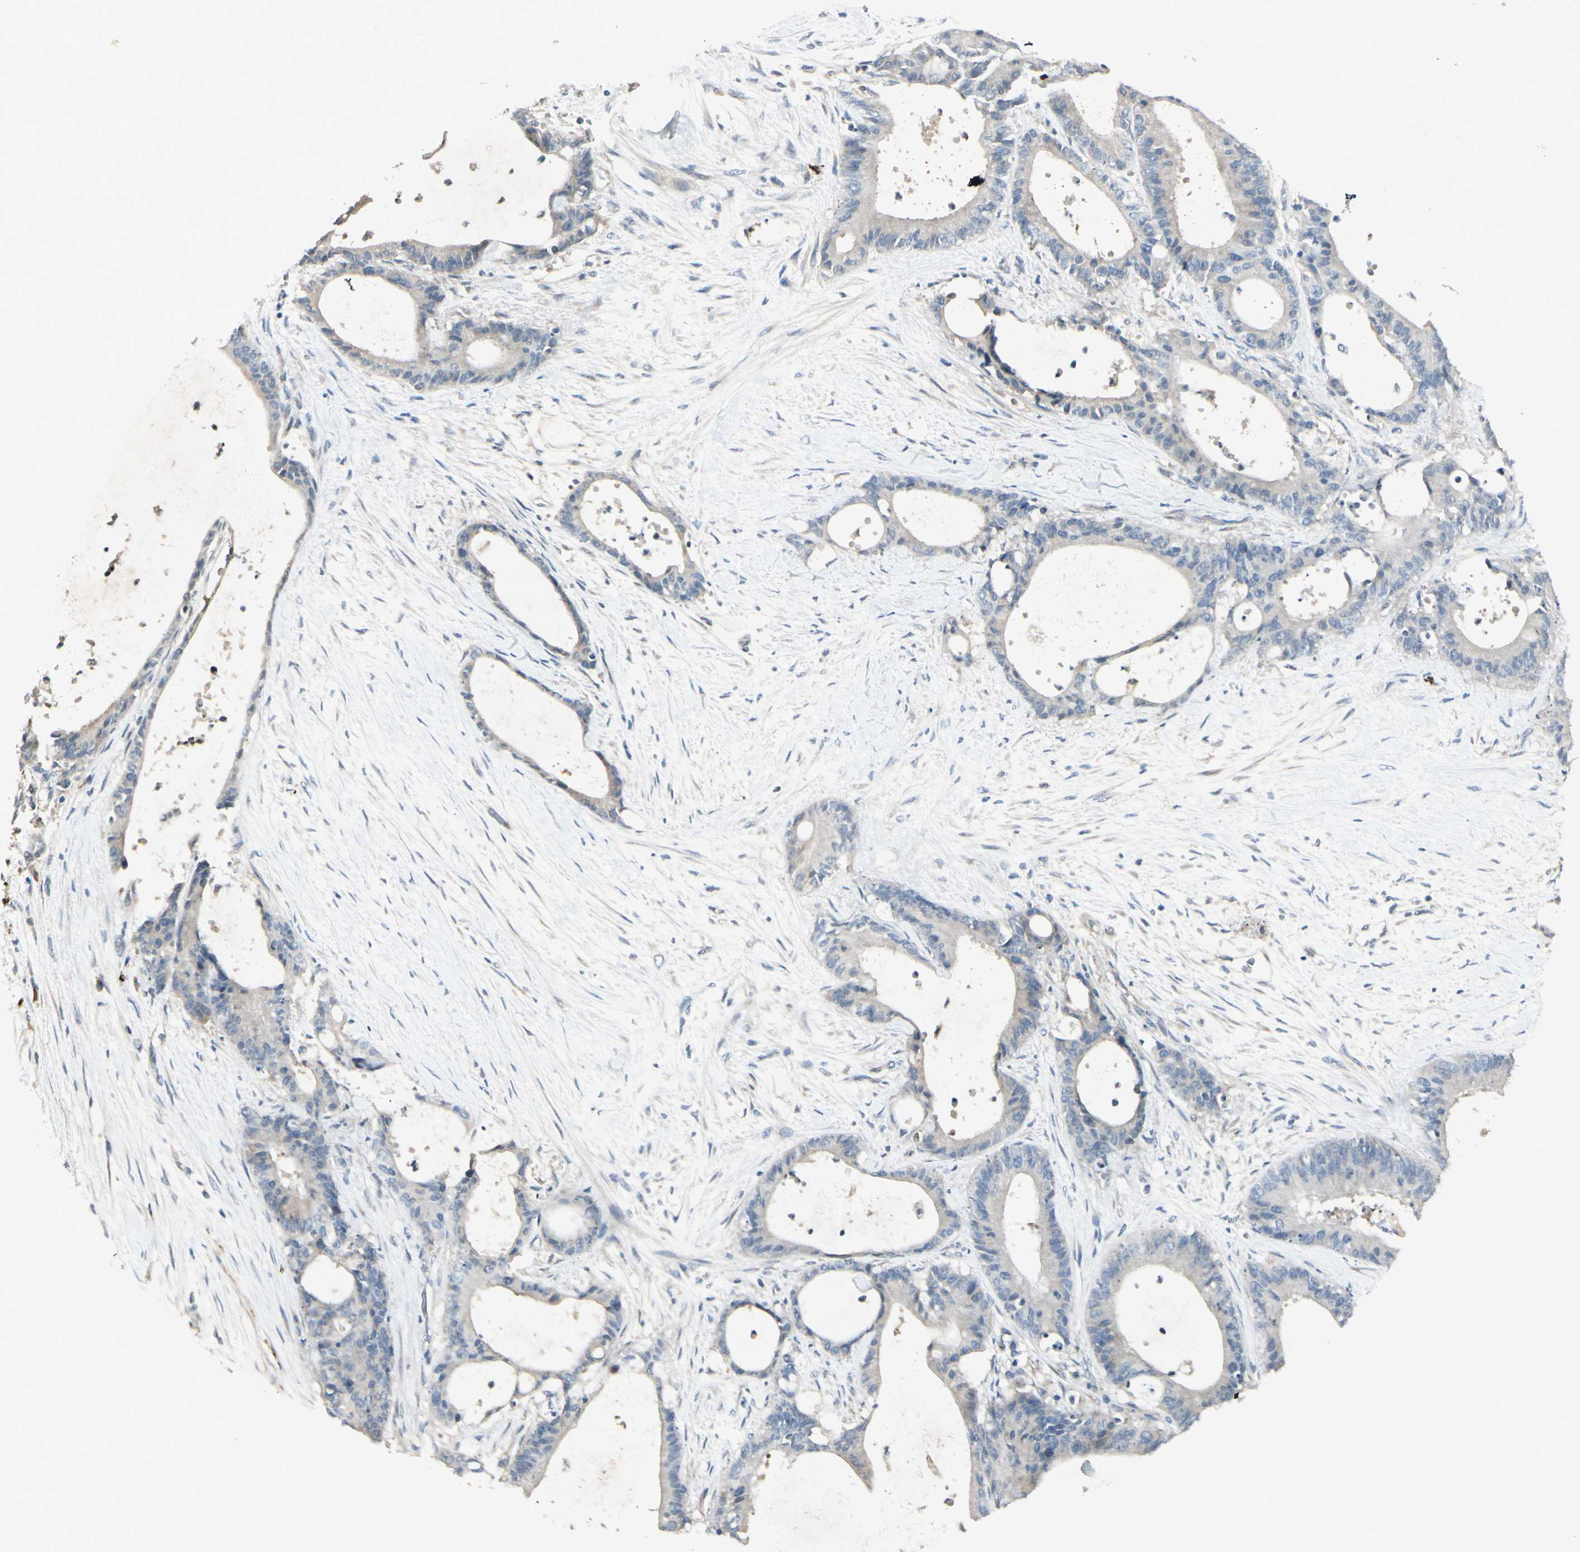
{"staining": {"intensity": "weak", "quantity": "25%-75%", "location": "cytoplasmic/membranous"}, "tissue": "liver cancer", "cell_type": "Tumor cells", "image_type": "cancer", "snomed": [{"axis": "morphology", "description": "Cholangiocarcinoma"}, {"axis": "topography", "description": "Liver"}], "caption": "Cholangiocarcinoma (liver) stained for a protein shows weak cytoplasmic/membranous positivity in tumor cells.", "gene": "MAPRE3", "patient": {"sex": "female", "age": 73}}